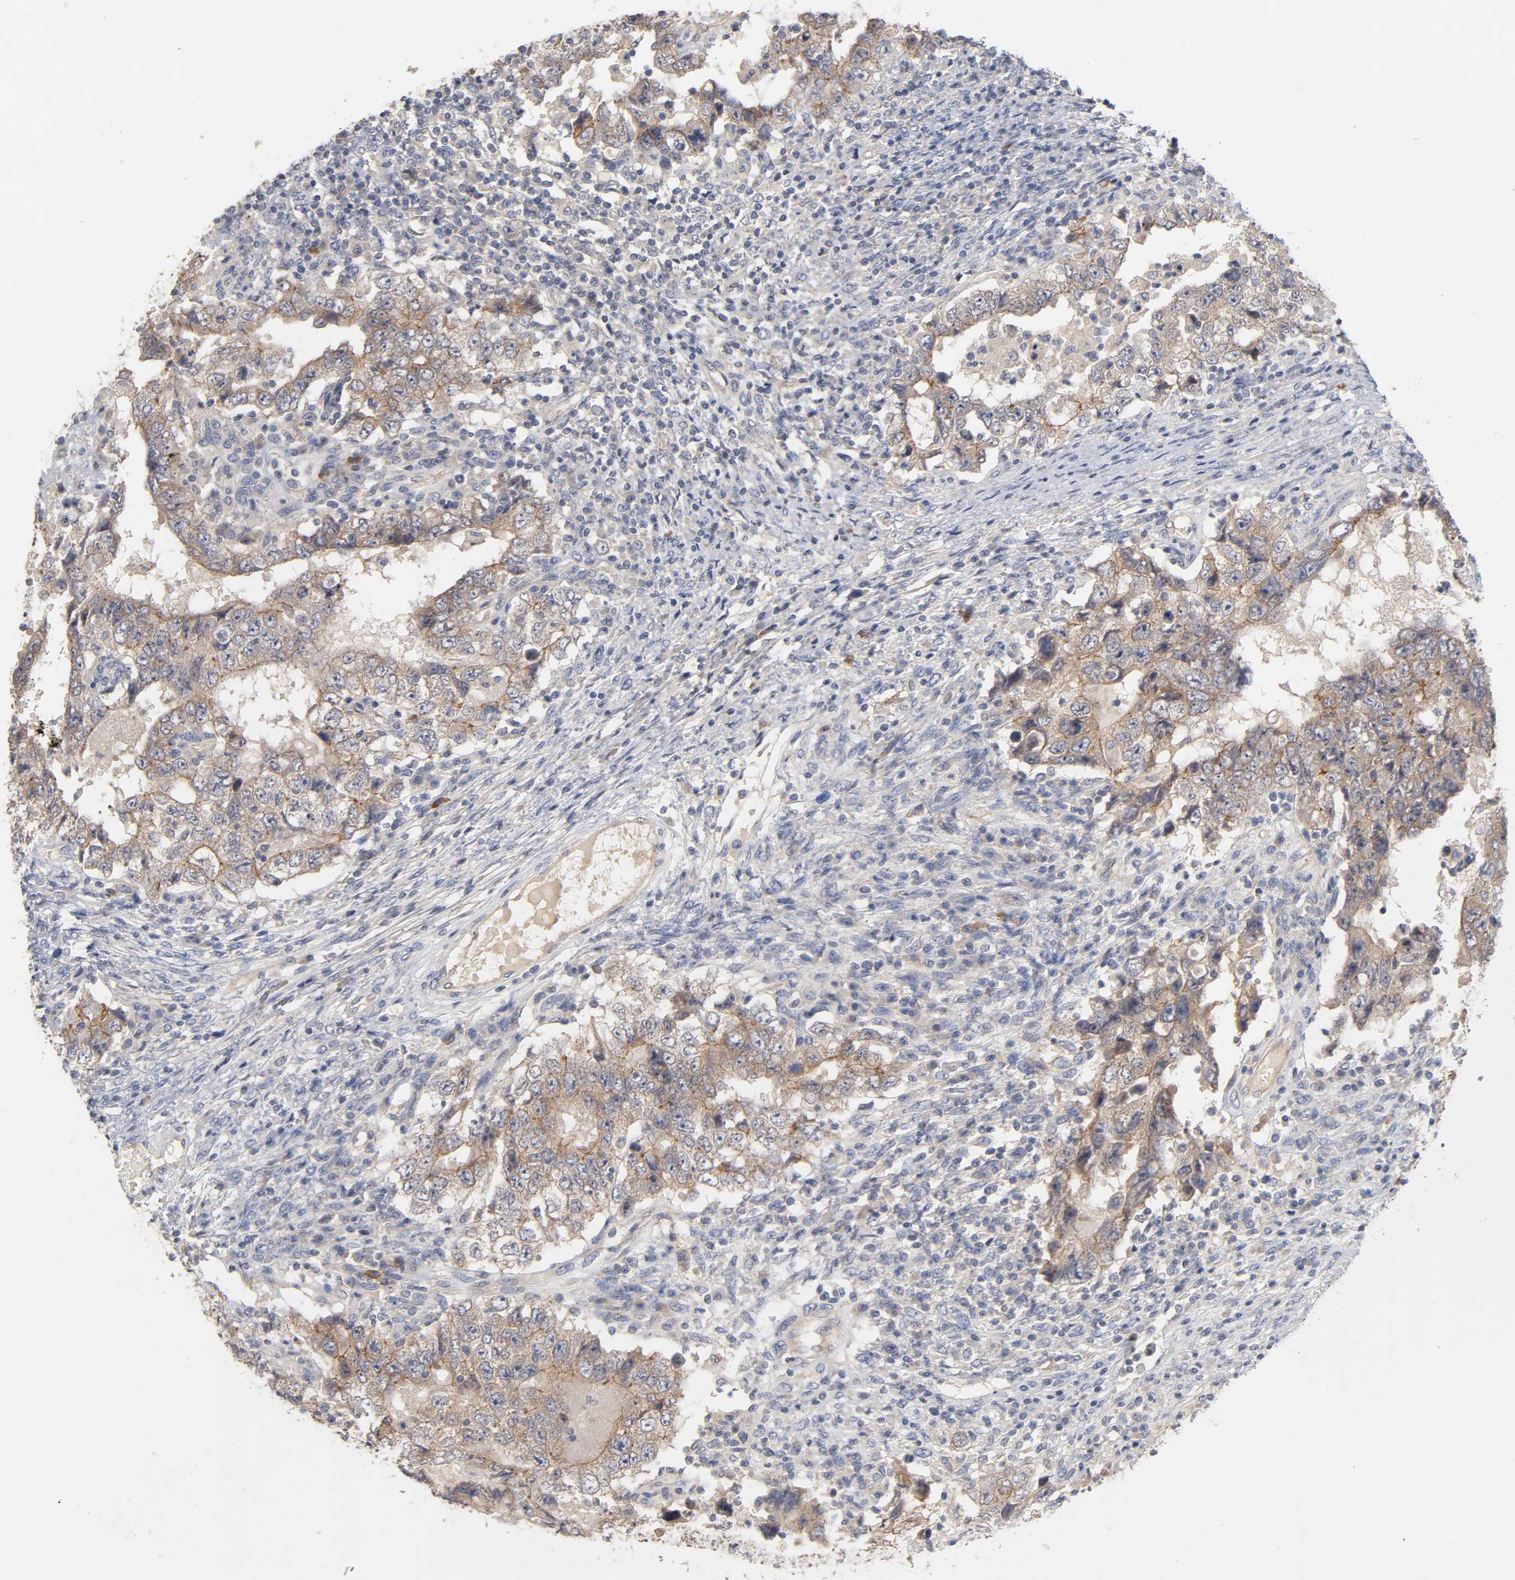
{"staining": {"intensity": "moderate", "quantity": ">75%", "location": "cytoplasmic/membranous"}, "tissue": "testis cancer", "cell_type": "Tumor cells", "image_type": "cancer", "snomed": [{"axis": "morphology", "description": "Carcinoma, Embryonal, NOS"}, {"axis": "topography", "description": "Testis"}], "caption": "Moderate cytoplasmic/membranous positivity for a protein is appreciated in about >75% of tumor cells of testis cancer (embryonal carcinoma) using IHC.", "gene": "PDZD11", "patient": {"sex": "male", "age": 26}}